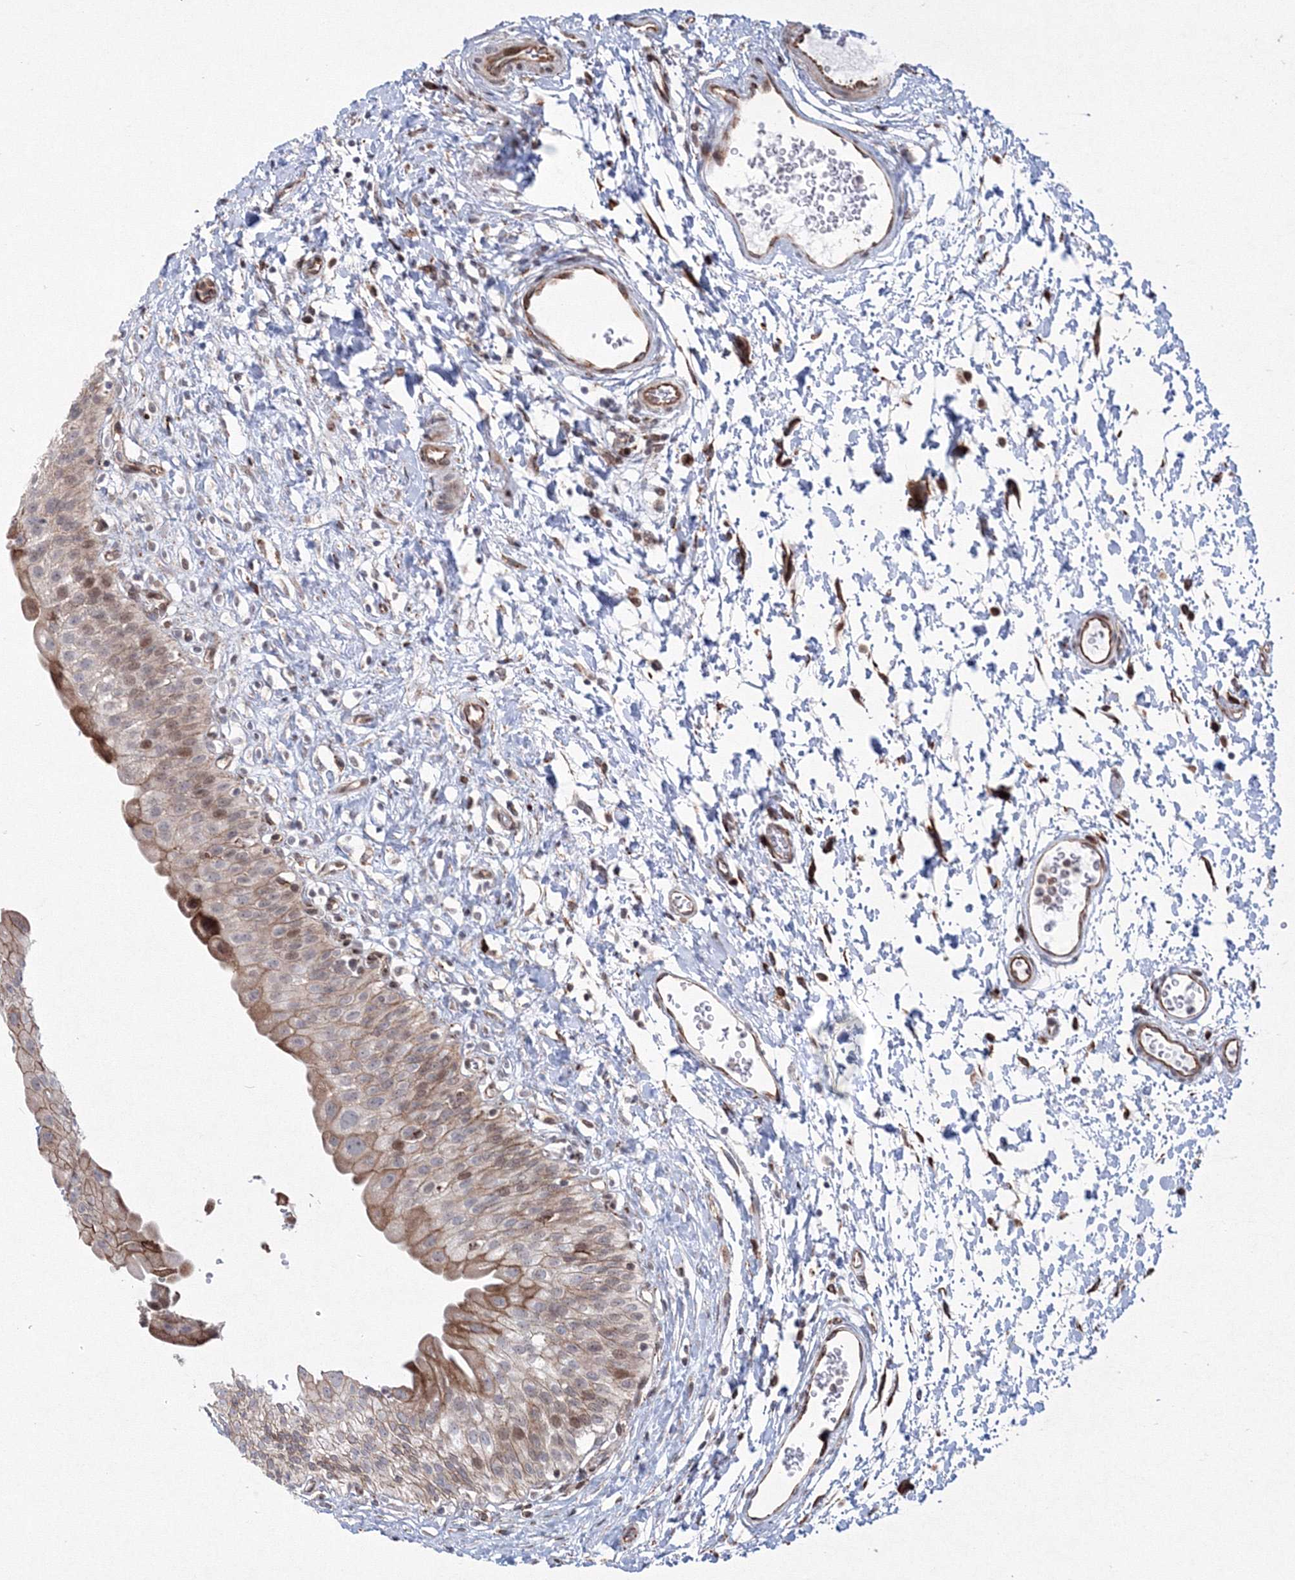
{"staining": {"intensity": "moderate", "quantity": "25%-75%", "location": "cytoplasmic/membranous,nuclear"}, "tissue": "urinary bladder", "cell_type": "Urothelial cells", "image_type": "normal", "snomed": [{"axis": "morphology", "description": "Normal tissue, NOS"}, {"axis": "topography", "description": "Urinary bladder"}], "caption": "Immunohistochemistry of unremarkable human urinary bladder shows medium levels of moderate cytoplasmic/membranous,nuclear positivity in about 25%-75% of urothelial cells.", "gene": "EFCAB12", "patient": {"sex": "male", "age": 51}}